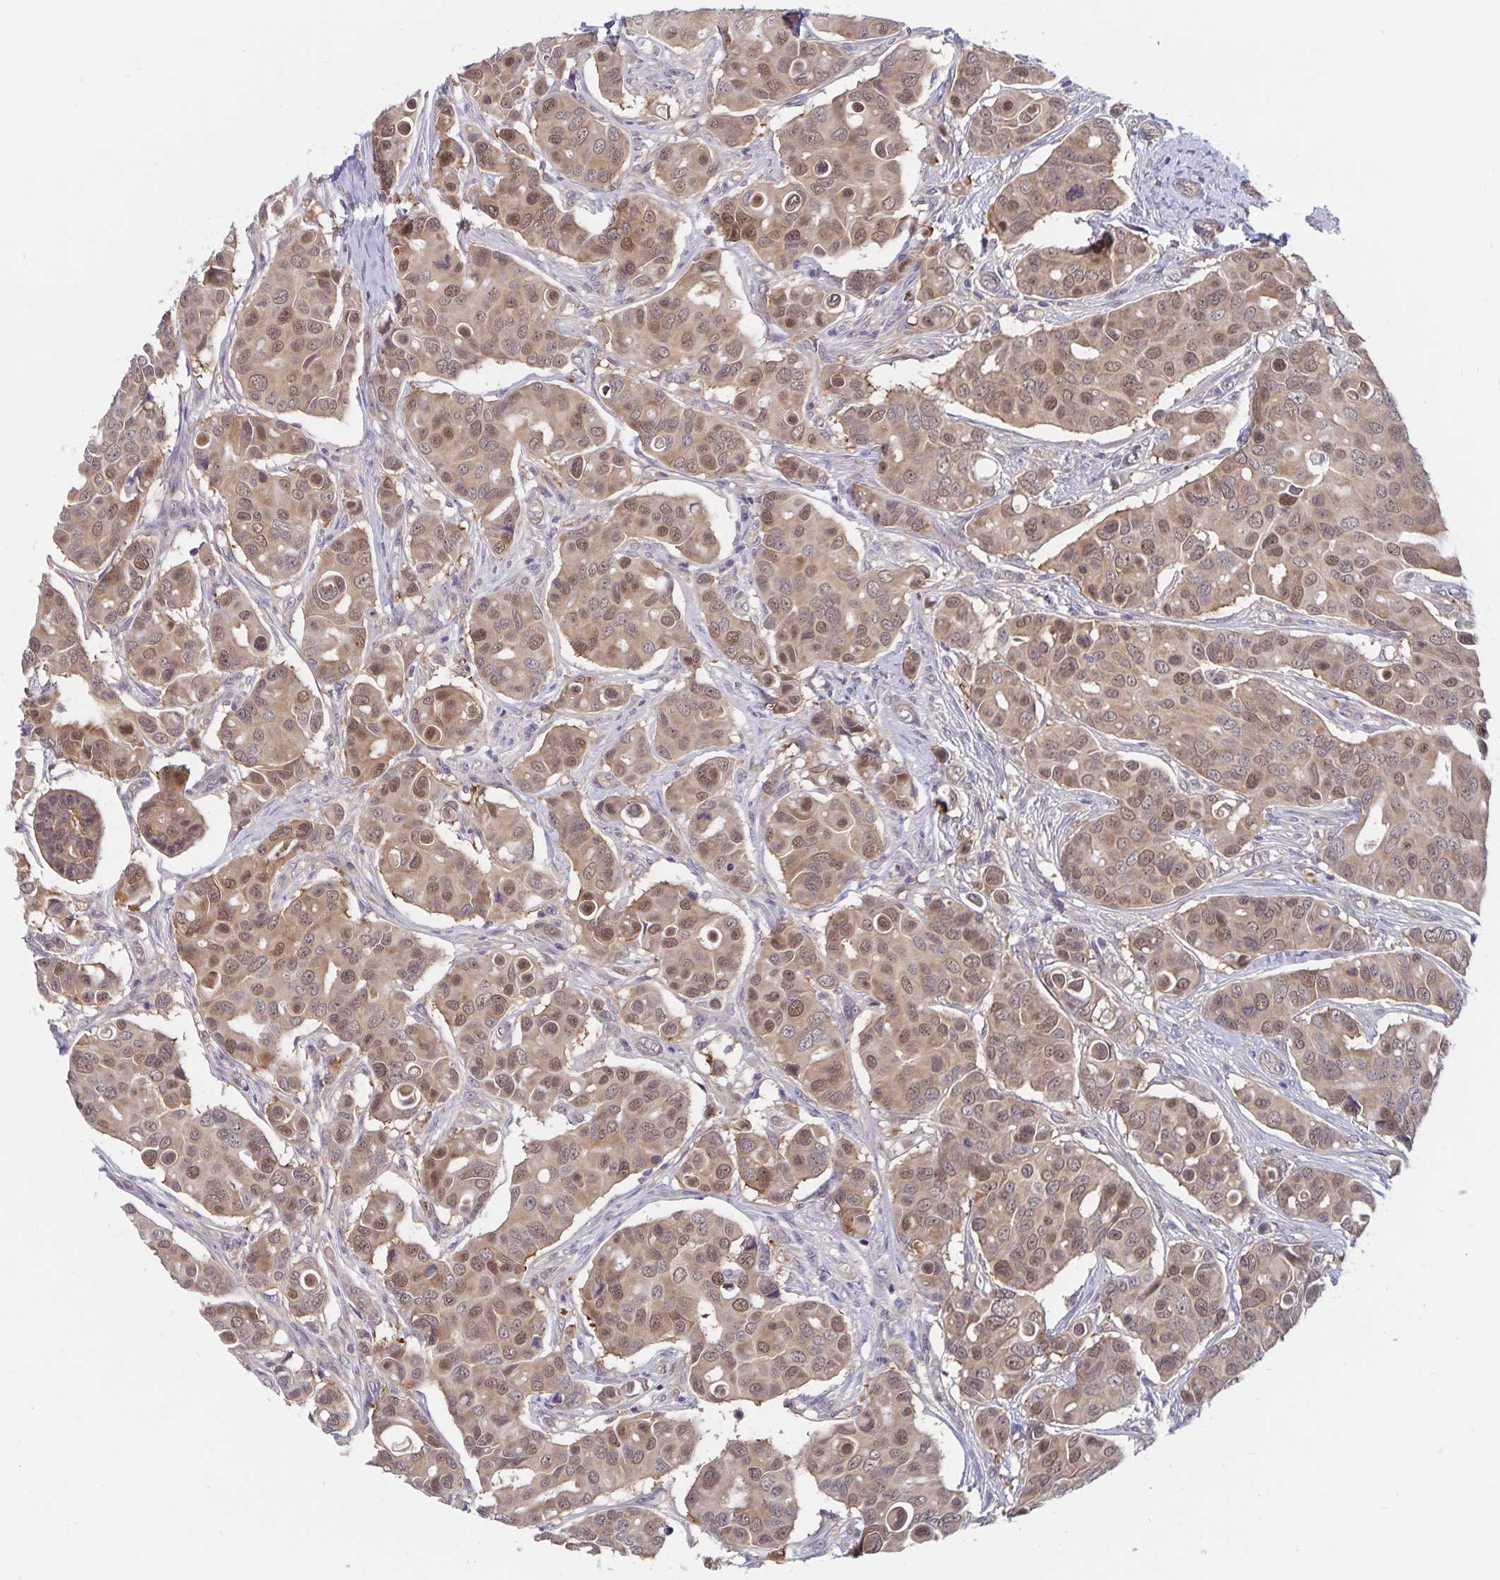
{"staining": {"intensity": "moderate", "quantity": ">75%", "location": "nuclear"}, "tissue": "breast cancer", "cell_type": "Tumor cells", "image_type": "cancer", "snomed": [{"axis": "morphology", "description": "Normal tissue, NOS"}, {"axis": "morphology", "description": "Duct carcinoma"}, {"axis": "topography", "description": "Skin"}, {"axis": "topography", "description": "Breast"}], "caption": "Immunohistochemistry (IHC) micrograph of neoplastic tissue: human breast cancer (intraductal carcinoma) stained using immunohistochemistry shows medium levels of moderate protein expression localized specifically in the nuclear of tumor cells, appearing as a nuclear brown color.", "gene": "BAG6", "patient": {"sex": "female", "age": 54}}